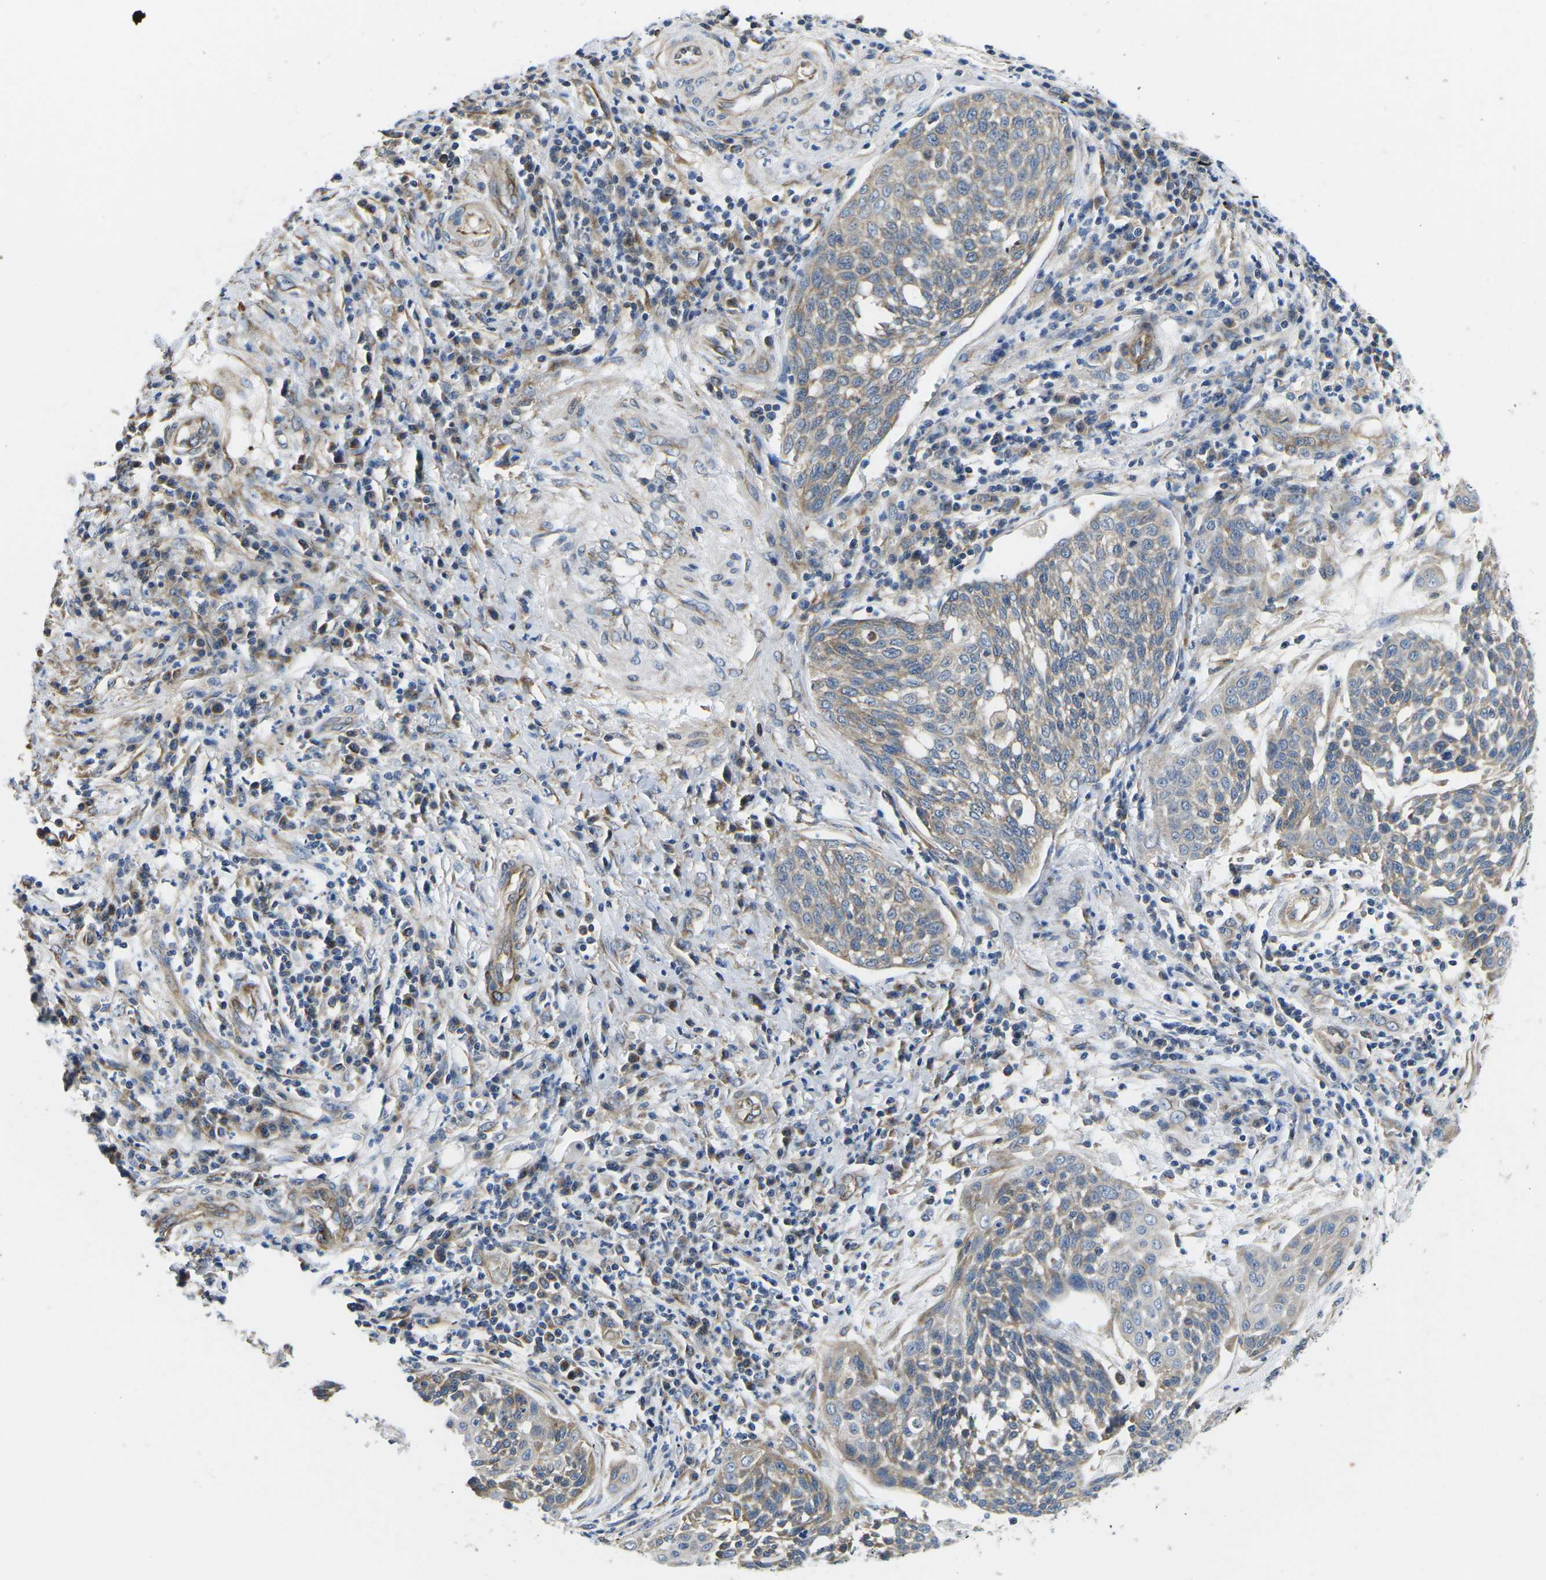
{"staining": {"intensity": "moderate", "quantity": "25%-75%", "location": "cytoplasmic/membranous"}, "tissue": "cervical cancer", "cell_type": "Tumor cells", "image_type": "cancer", "snomed": [{"axis": "morphology", "description": "Squamous cell carcinoma, NOS"}, {"axis": "topography", "description": "Cervix"}], "caption": "Cervical squamous cell carcinoma stained with a protein marker demonstrates moderate staining in tumor cells.", "gene": "TMEFF2", "patient": {"sex": "female", "age": 34}}